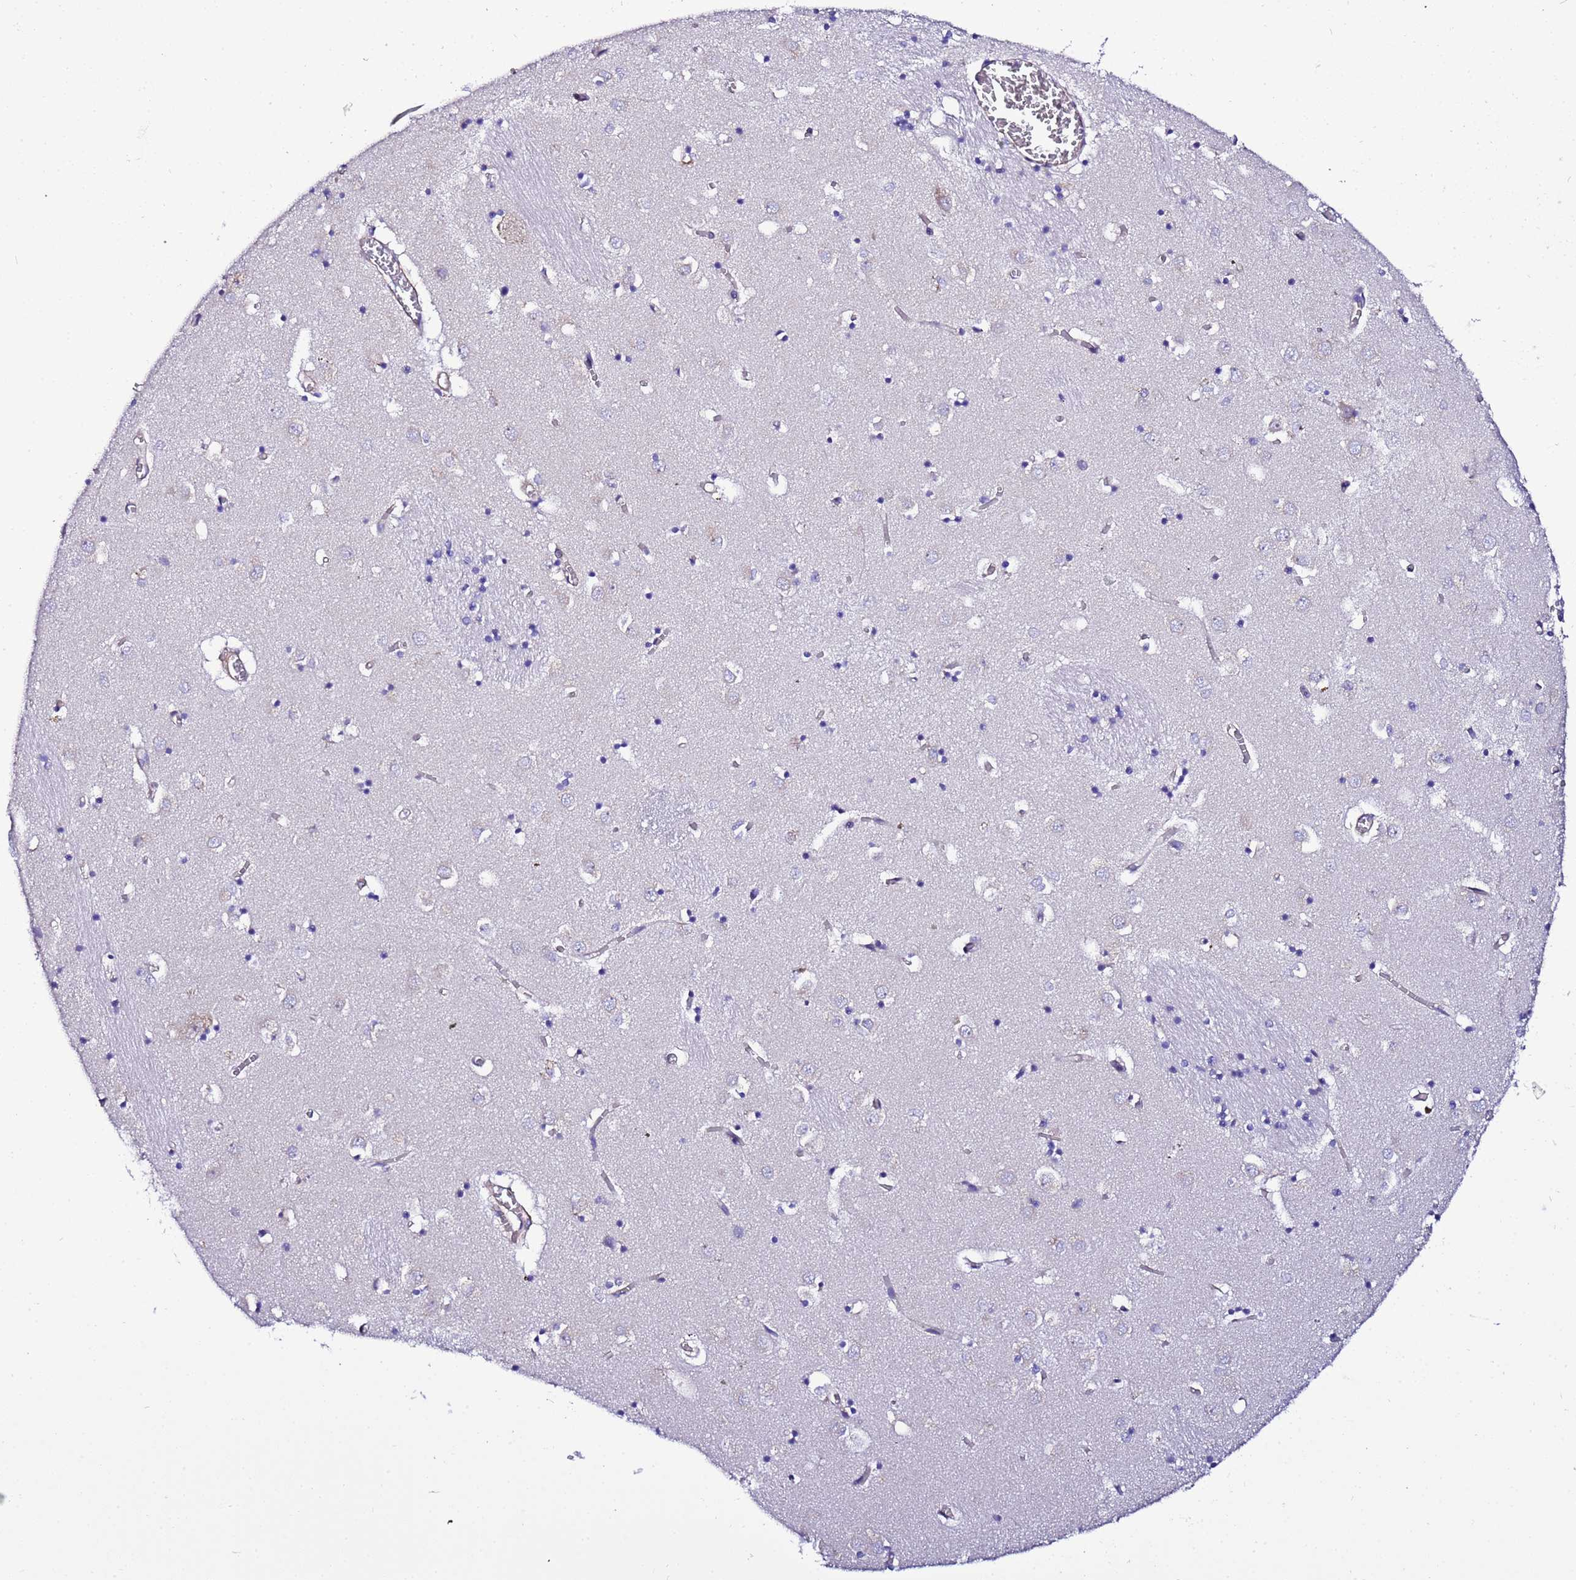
{"staining": {"intensity": "negative", "quantity": "none", "location": "none"}, "tissue": "caudate", "cell_type": "Glial cells", "image_type": "normal", "snomed": [{"axis": "morphology", "description": "Normal tissue, NOS"}, {"axis": "topography", "description": "Lateral ventricle wall"}], "caption": "DAB (3,3'-diaminobenzidine) immunohistochemical staining of benign human caudate reveals no significant expression in glial cells.", "gene": "JRKL", "patient": {"sex": "male", "age": 70}}